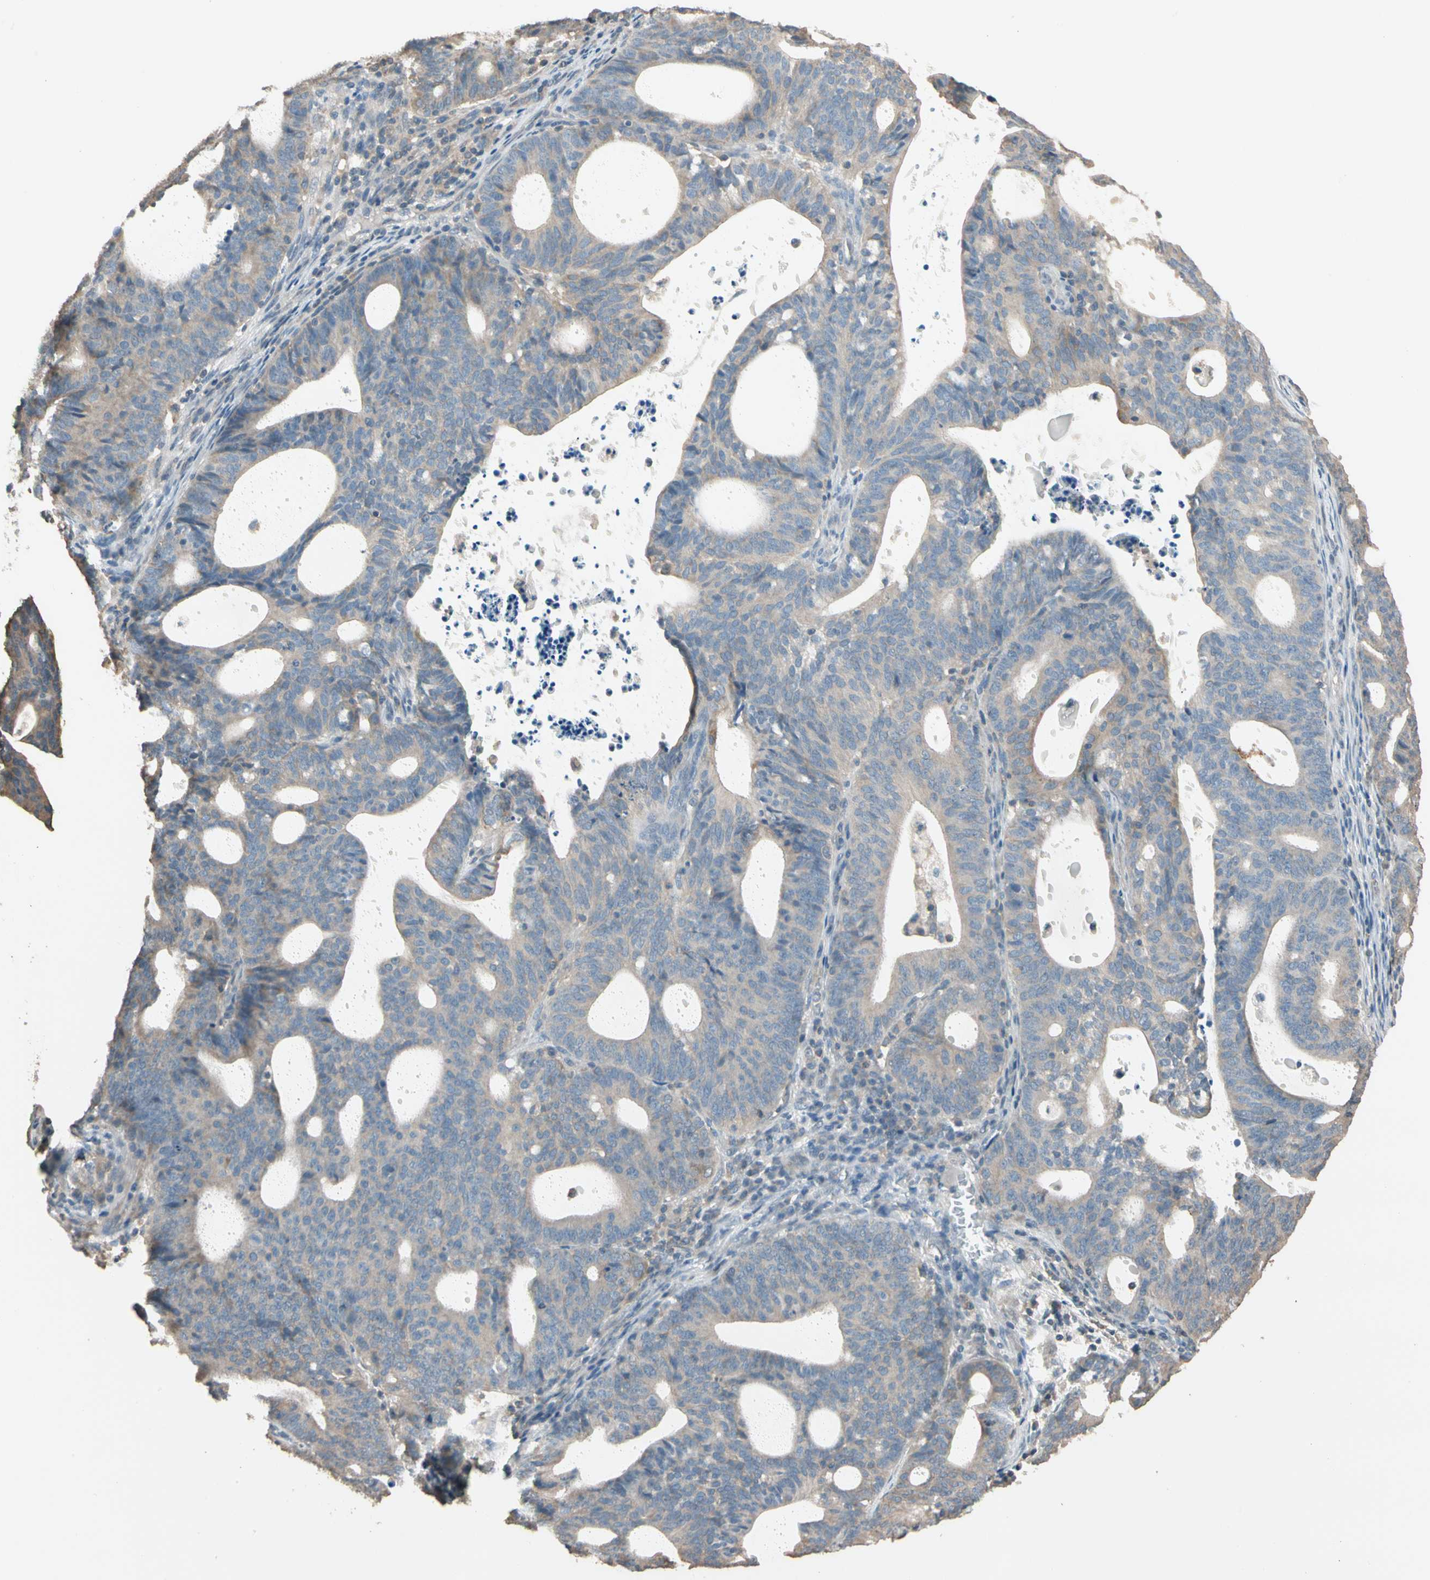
{"staining": {"intensity": "weak", "quantity": ">75%", "location": "cytoplasmic/membranous"}, "tissue": "endometrial cancer", "cell_type": "Tumor cells", "image_type": "cancer", "snomed": [{"axis": "morphology", "description": "Adenocarcinoma, NOS"}, {"axis": "topography", "description": "Uterus"}], "caption": "Human adenocarcinoma (endometrial) stained for a protein (brown) shows weak cytoplasmic/membranous positive expression in approximately >75% of tumor cells.", "gene": "MAP3K7", "patient": {"sex": "female", "age": 83}}